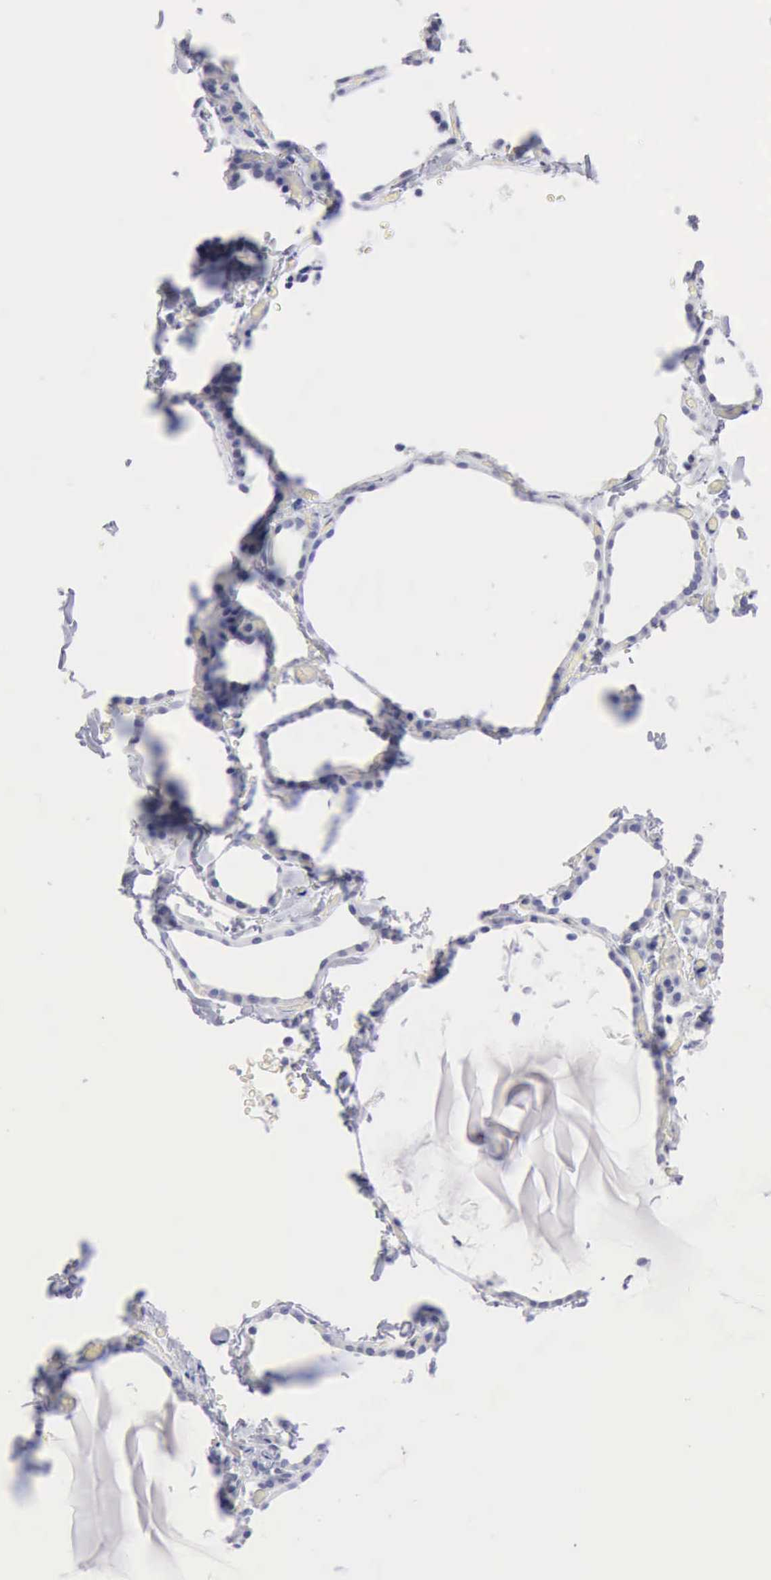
{"staining": {"intensity": "weak", "quantity": "<25%", "location": "cytoplasmic/membranous"}, "tissue": "thyroid gland", "cell_type": "Glandular cells", "image_type": "normal", "snomed": [{"axis": "morphology", "description": "Normal tissue, NOS"}, {"axis": "topography", "description": "Thyroid gland"}], "caption": "Immunohistochemistry (IHC) photomicrograph of normal thyroid gland stained for a protein (brown), which exhibits no staining in glandular cells. (Immunohistochemistry (IHC), brightfield microscopy, high magnification).", "gene": "ANGEL1", "patient": {"sex": "female", "age": 22}}